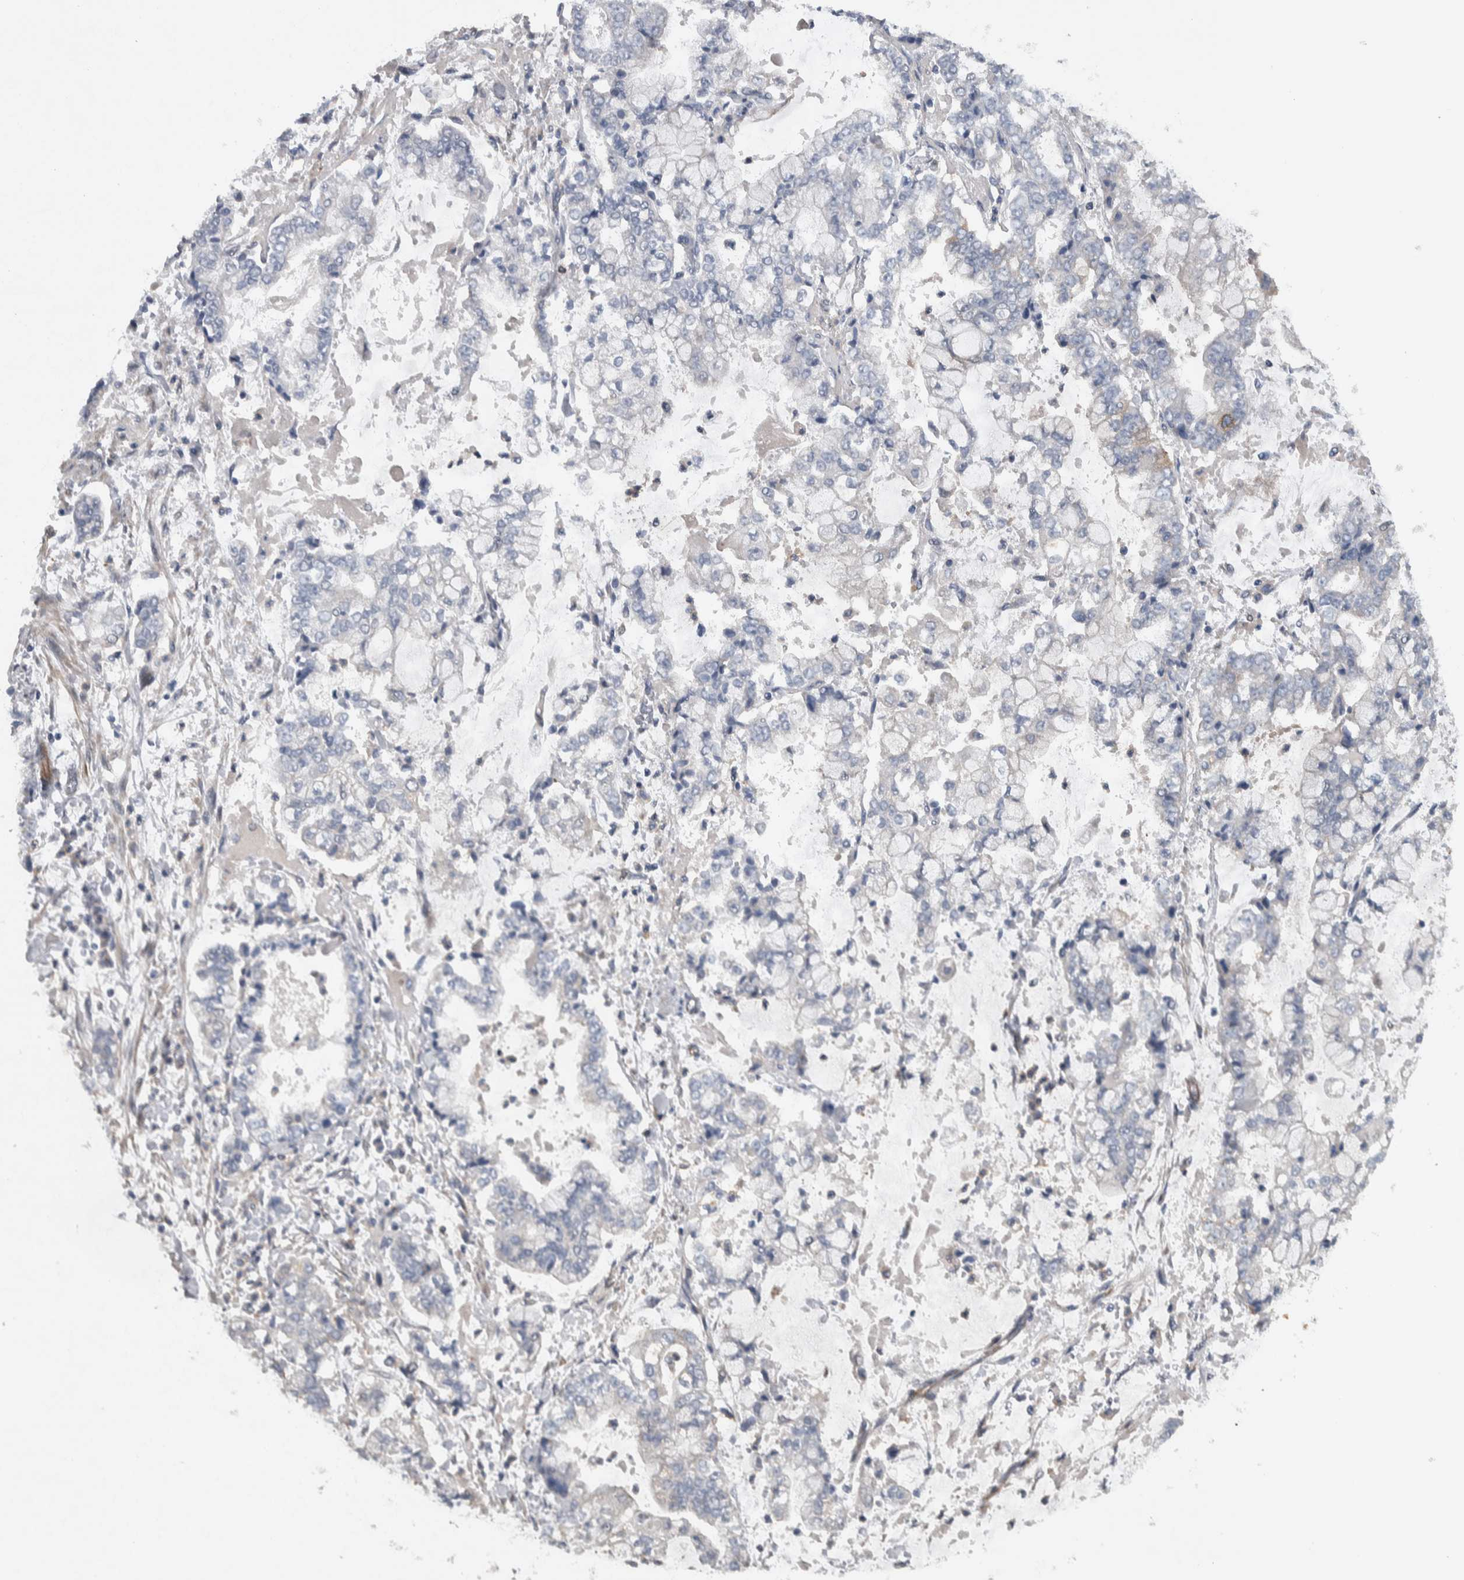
{"staining": {"intensity": "negative", "quantity": "none", "location": "none"}, "tissue": "stomach cancer", "cell_type": "Tumor cells", "image_type": "cancer", "snomed": [{"axis": "morphology", "description": "Adenocarcinoma, NOS"}, {"axis": "topography", "description": "Stomach"}], "caption": "A photomicrograph of stomach cancer stained for a protein reveals no brown staining in tumor cells.", "gene": "NT5C2", "patient": {"sex": "male", "age": 76}}